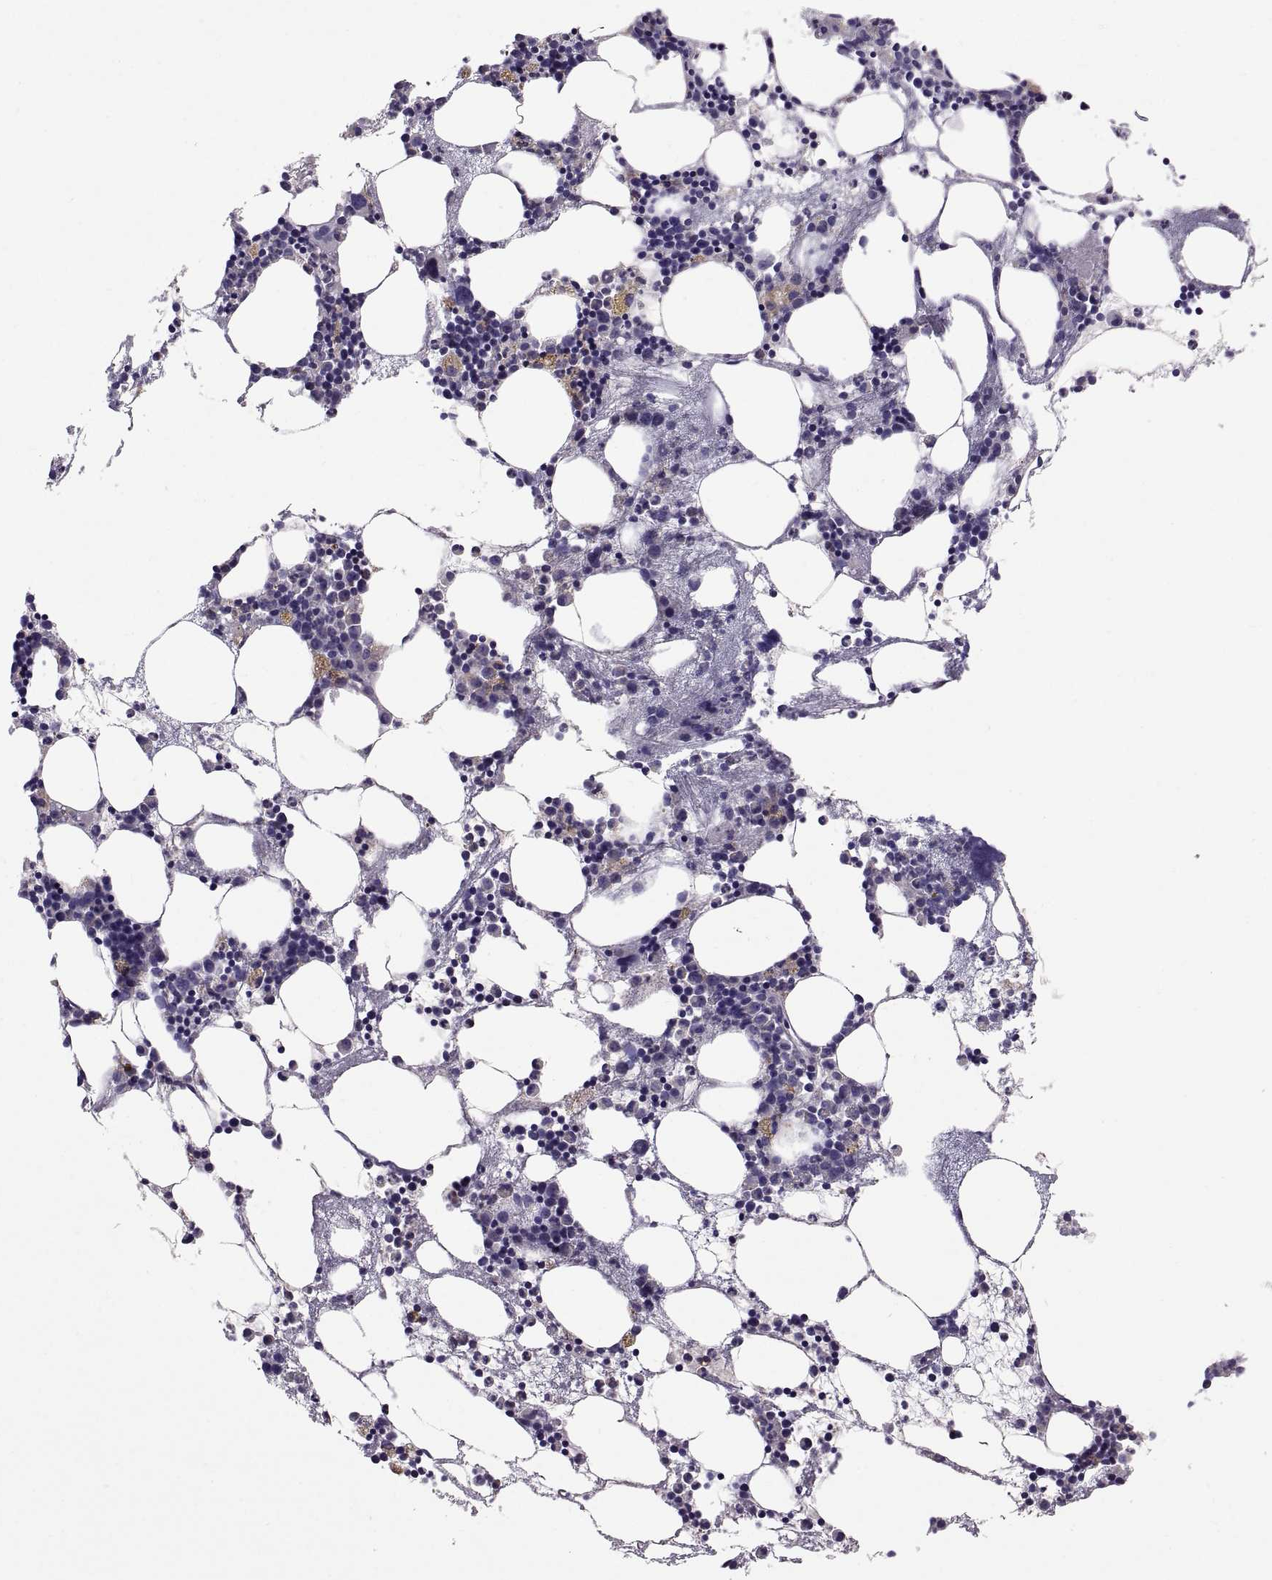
{"staining": {"intensity": "weak", "quantity": "<25%", "location": "cytoplasmic/membranous"}, "tissue": "bone marrow", "cell_type": "Hematopoietic cells", "image_type": "normal", "snomed": [{"axis": "morphology", "description": "Normal tissue, NOS"}, {"axis": "topography", "description": "Bone marrow"}], "caption": "Hematopoietic cells show no significant expression in benign bone marrow. (DAB immunohistochemistry (IHC), high magnification).", "gene": "ARSL", "patient": {"sex": "male", "age": 54}}